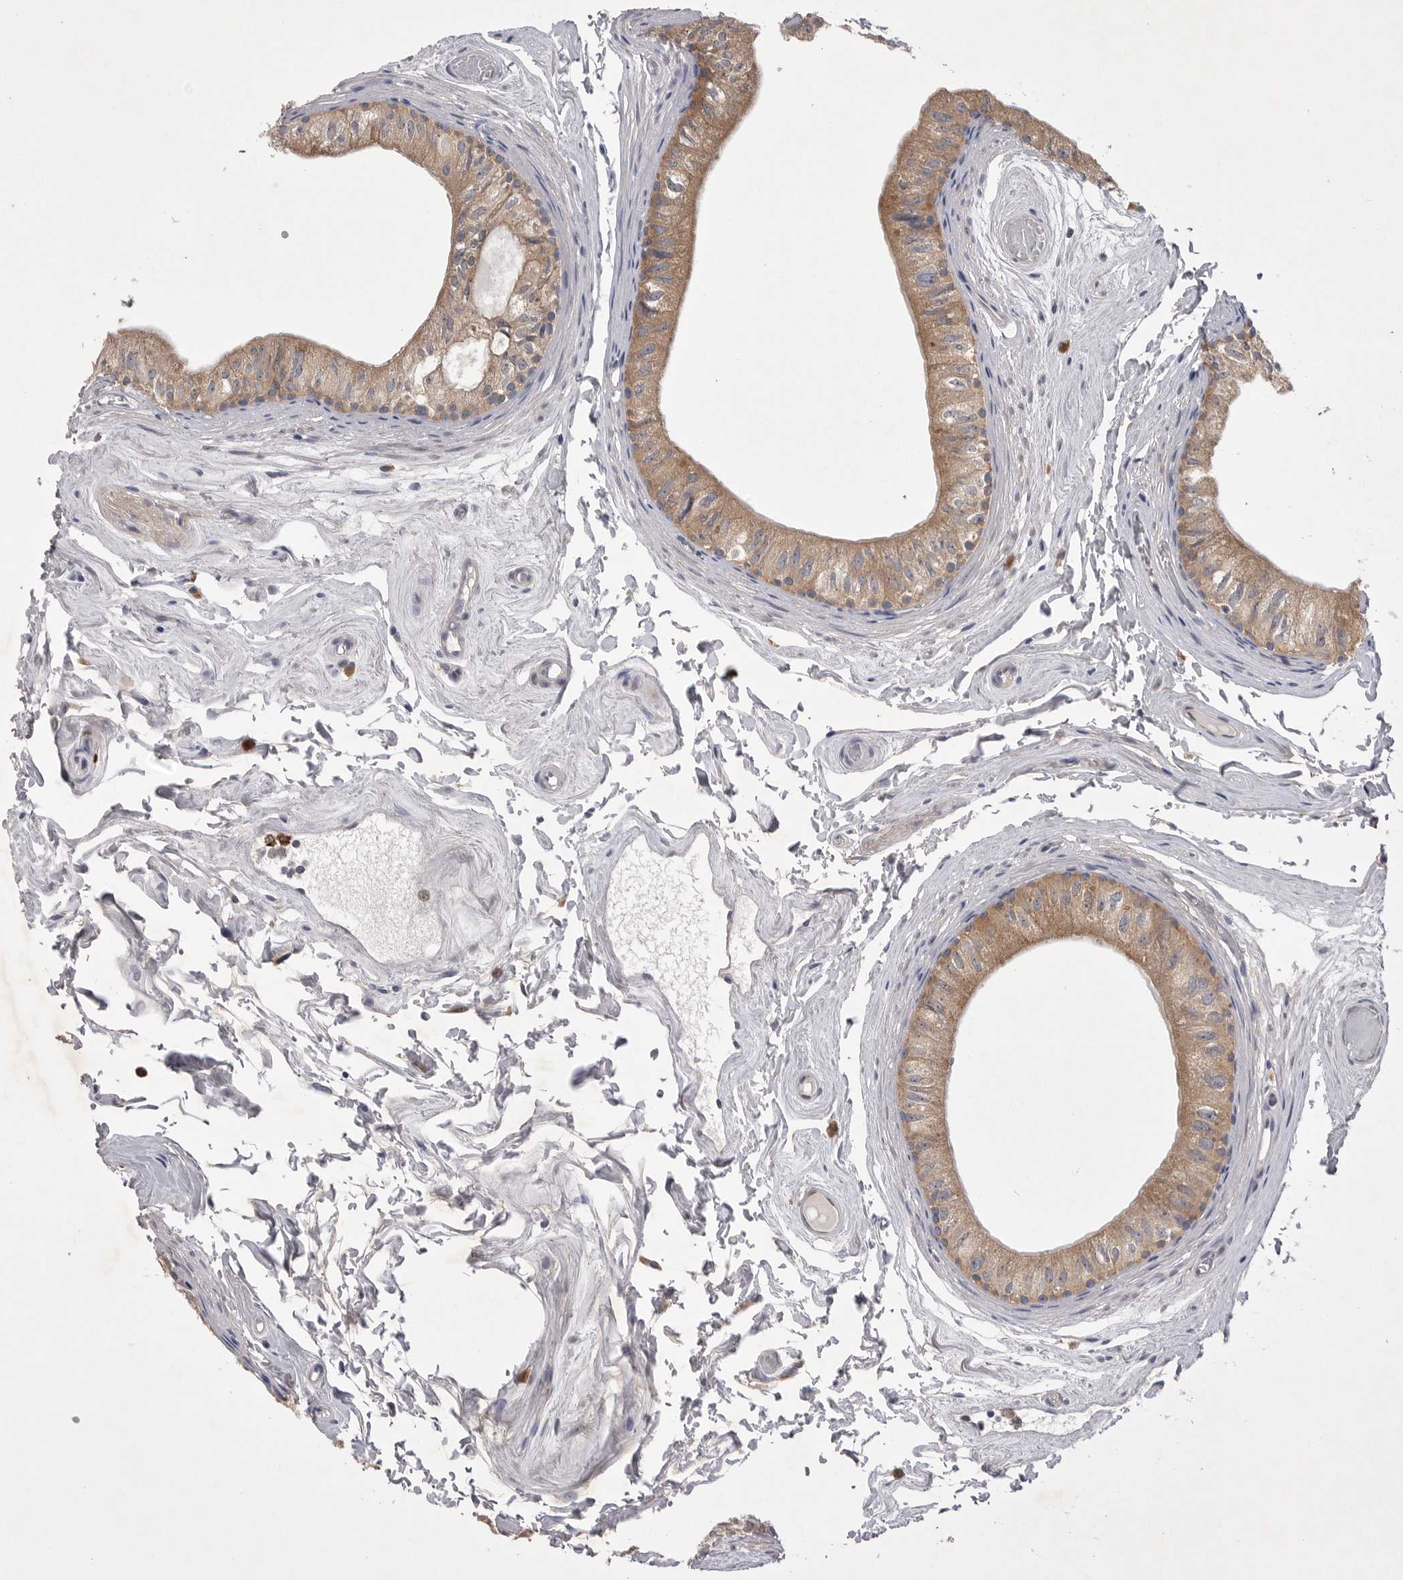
{"staining": {"intensity": "moderate", "quantity": ">75%", "location": "cytoplasmic/membranous"}, "tissue": "epididymis", "cell_type": "Glandular cells", "image_type": "normal", "snomed": [{"axis": "morphology", "description": "Normal tissue, NOS"}, {"axis": "topography", "description": "Epididymis"}], "caption": "Protein staining displays moderate cytoplasmic/membranous expression in about >75% of glandular cells in benign epididymis.", "gene": "VAC14", "patient": {"sex": "male", "age": 79}}